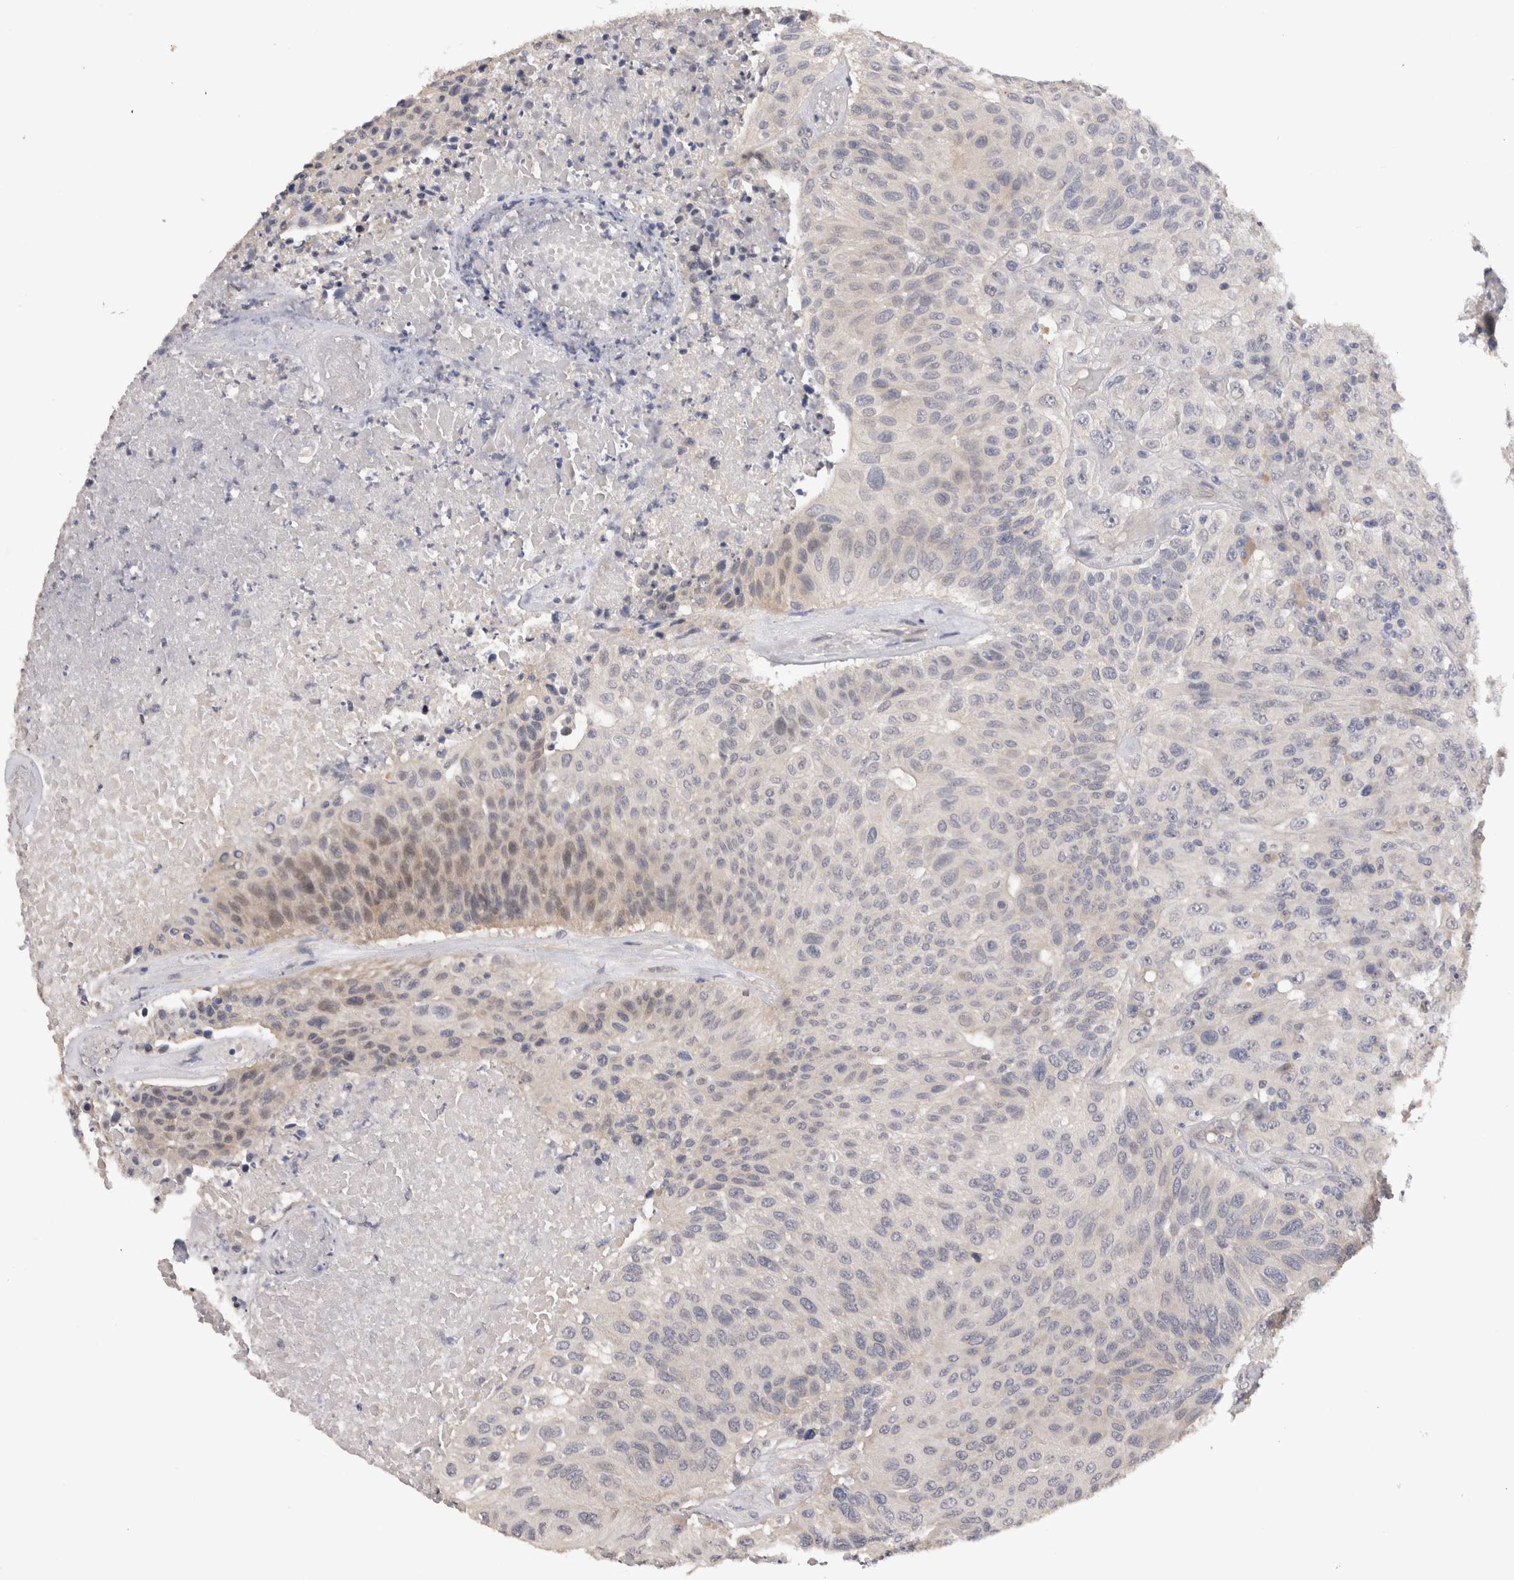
{"staining": {"intensity": "weak", "quantity": "<25%", "location": "cytoplasmic/membranous"}, "tissue": "urothelial cancer", "cell_type": "Tumor cells", "image_type": "cancer", "snomed": [{"axis": "morphology", "description": "Urothelial carcinoma, High grade"}, {"axis": "topography", "description": "Urinary bladder"}], "caption": "Protein analysis of urothelial carcinoma (high-grade) exhibits no significant positivity in tumor cells.", "gene": "CRYBG1", "patient": {"sex": "male", "age": 66}}